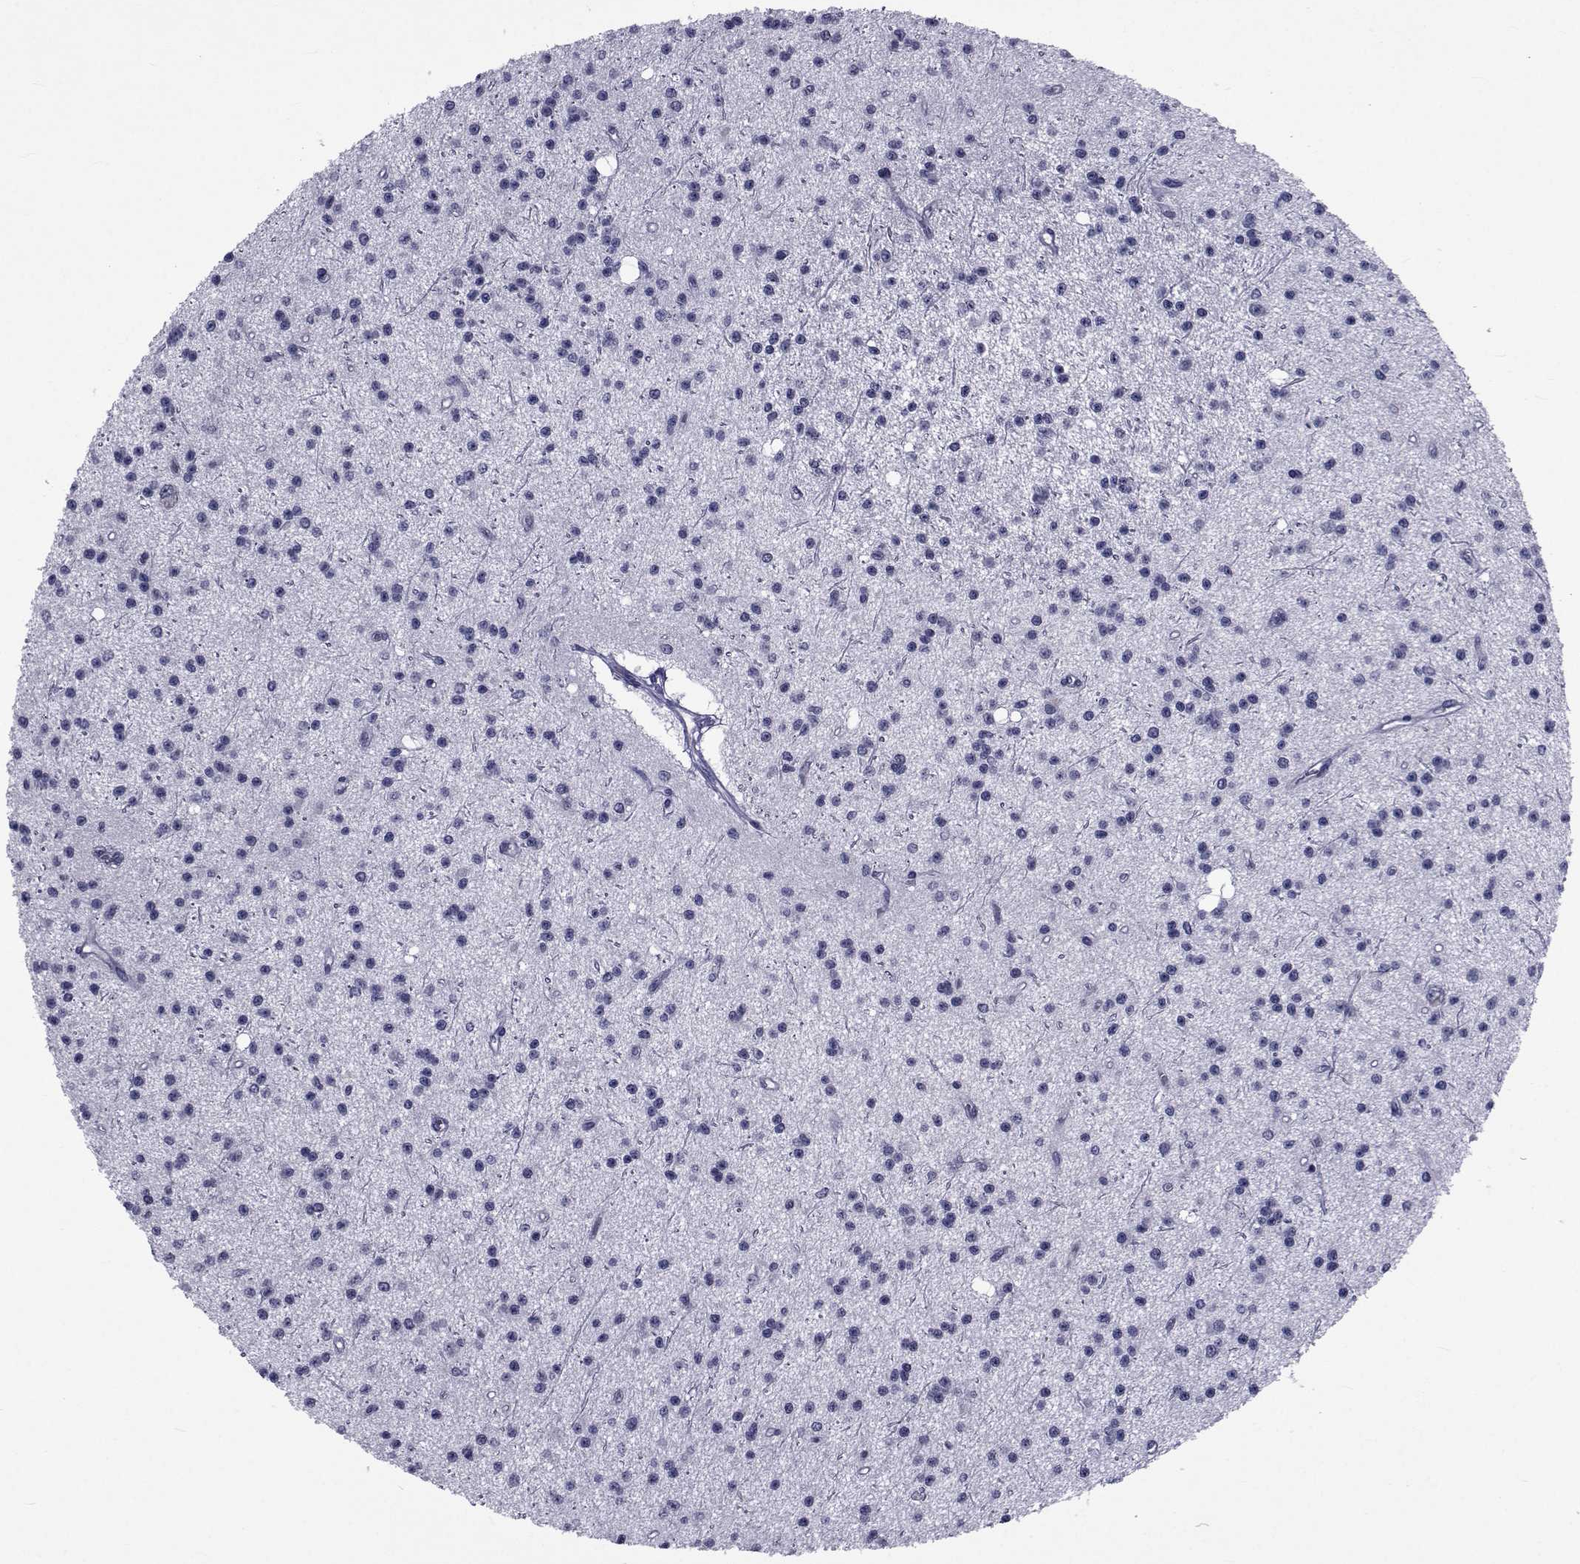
{"staining": {"intensity": "negative", "quantity": "none", "location": "none"}, "tissue": "glioma", "cell_type": "Tumor cells", "image_type": "cancer", "snomed": [{"axis": "morphology", "description": "Glioma, malignant, Low grade"}, {"axis": "topography", "description": "Brain"}], "caption": "DAB (3,3'-diaminobenzidine) immunohistochemical staining of malignant low-grade glioma shows no significant staining in tumor cells.", "gene": "GKAP1", "patient": {"sex": "male", "age": 27}}